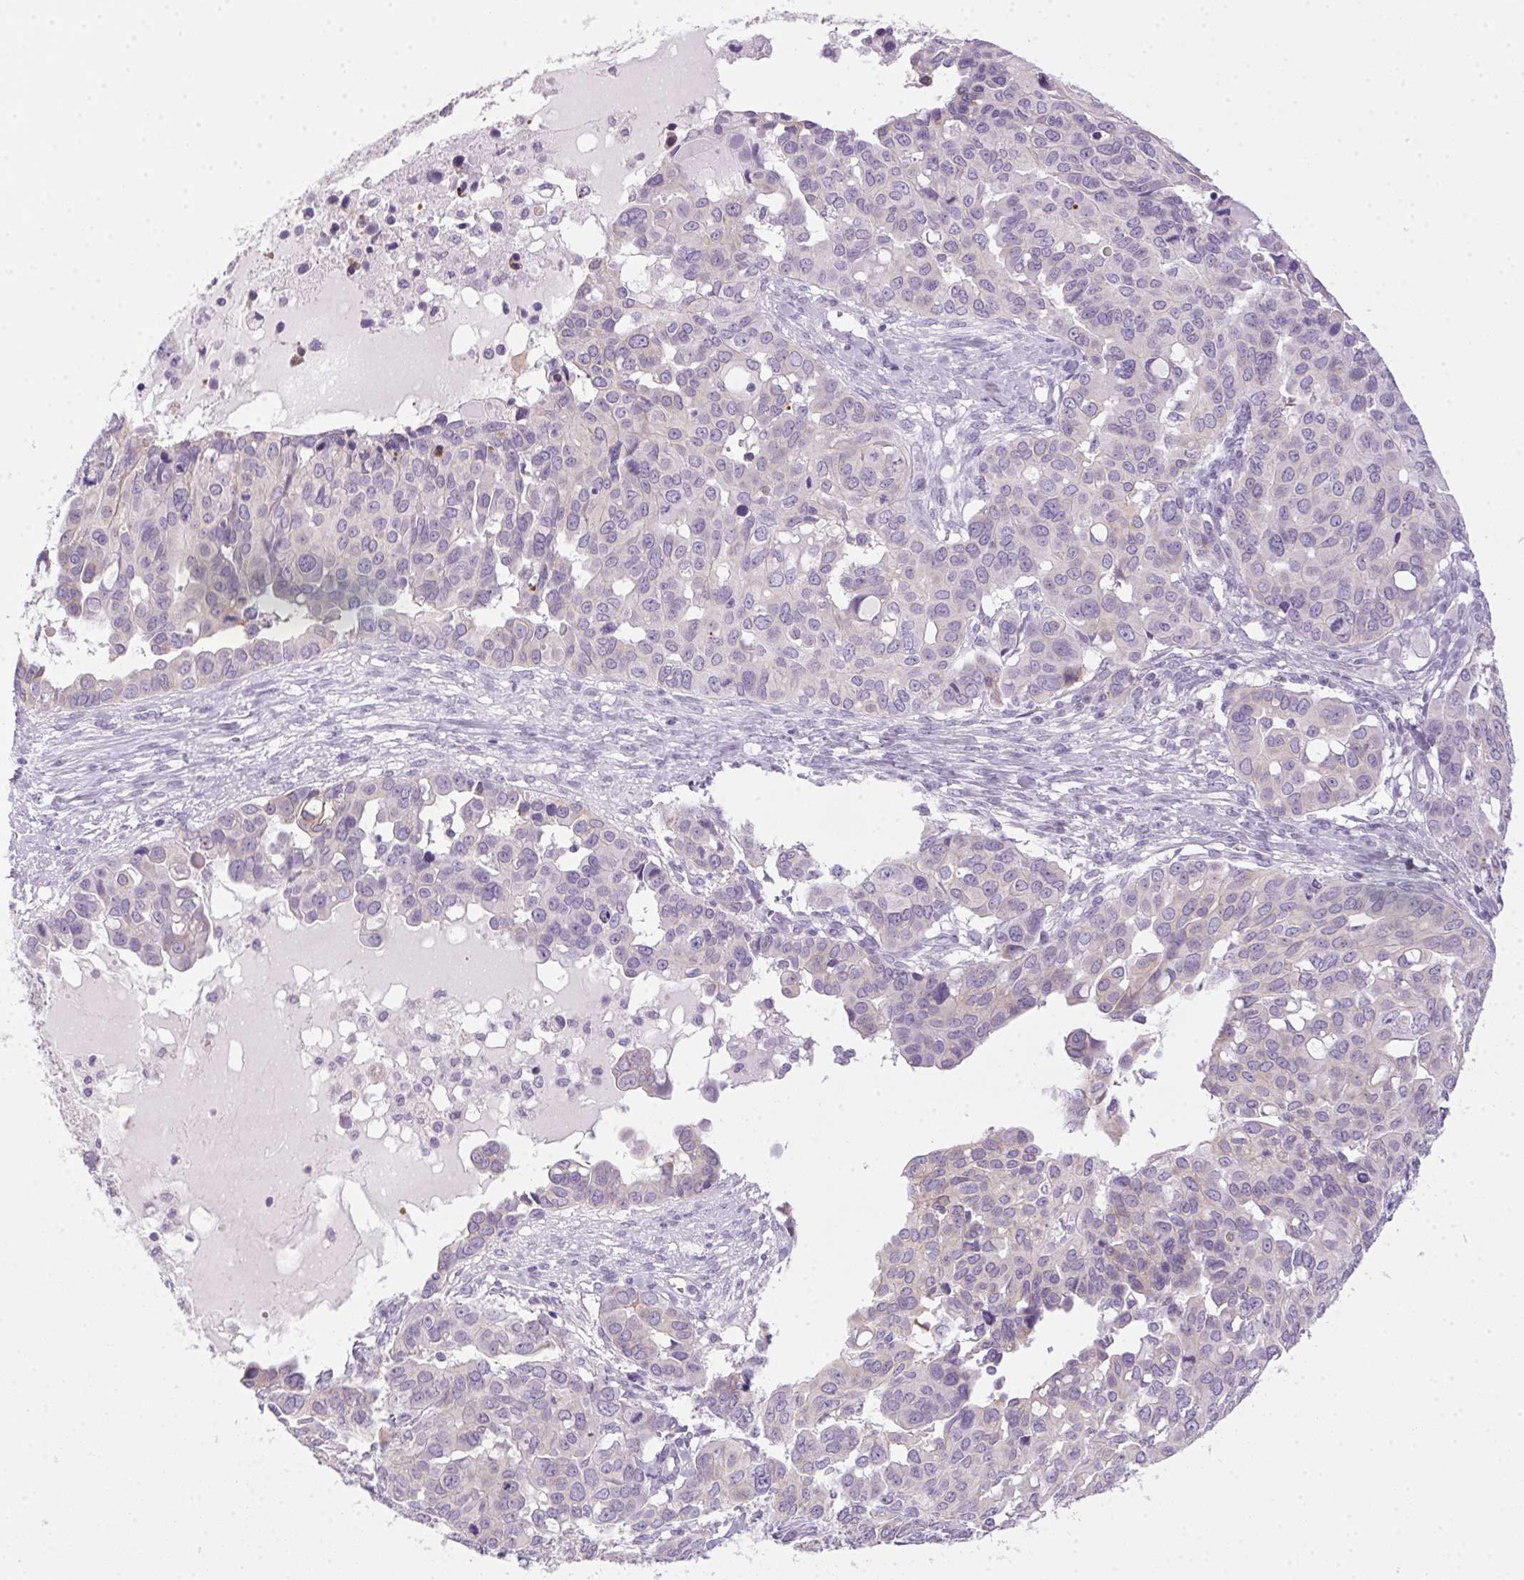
{"staining": {"intensity": "negative", "quantity": "none", "location": "none"}, "tissue": "ovarian cancer", "cell_type": "Tumor cells", "image_type": "cancer", "snomed": [{"axis": "morphology", "description": "Carcinoma, endometroid"}, {"axis": "topography", "description": "Ovary"}], "caption": "This is an IHC histopathology image of ovarian cancer. There is no staining in tumor cells.", "gene": "POPDC2", "patient": {"sex": "female", "age": 78}}